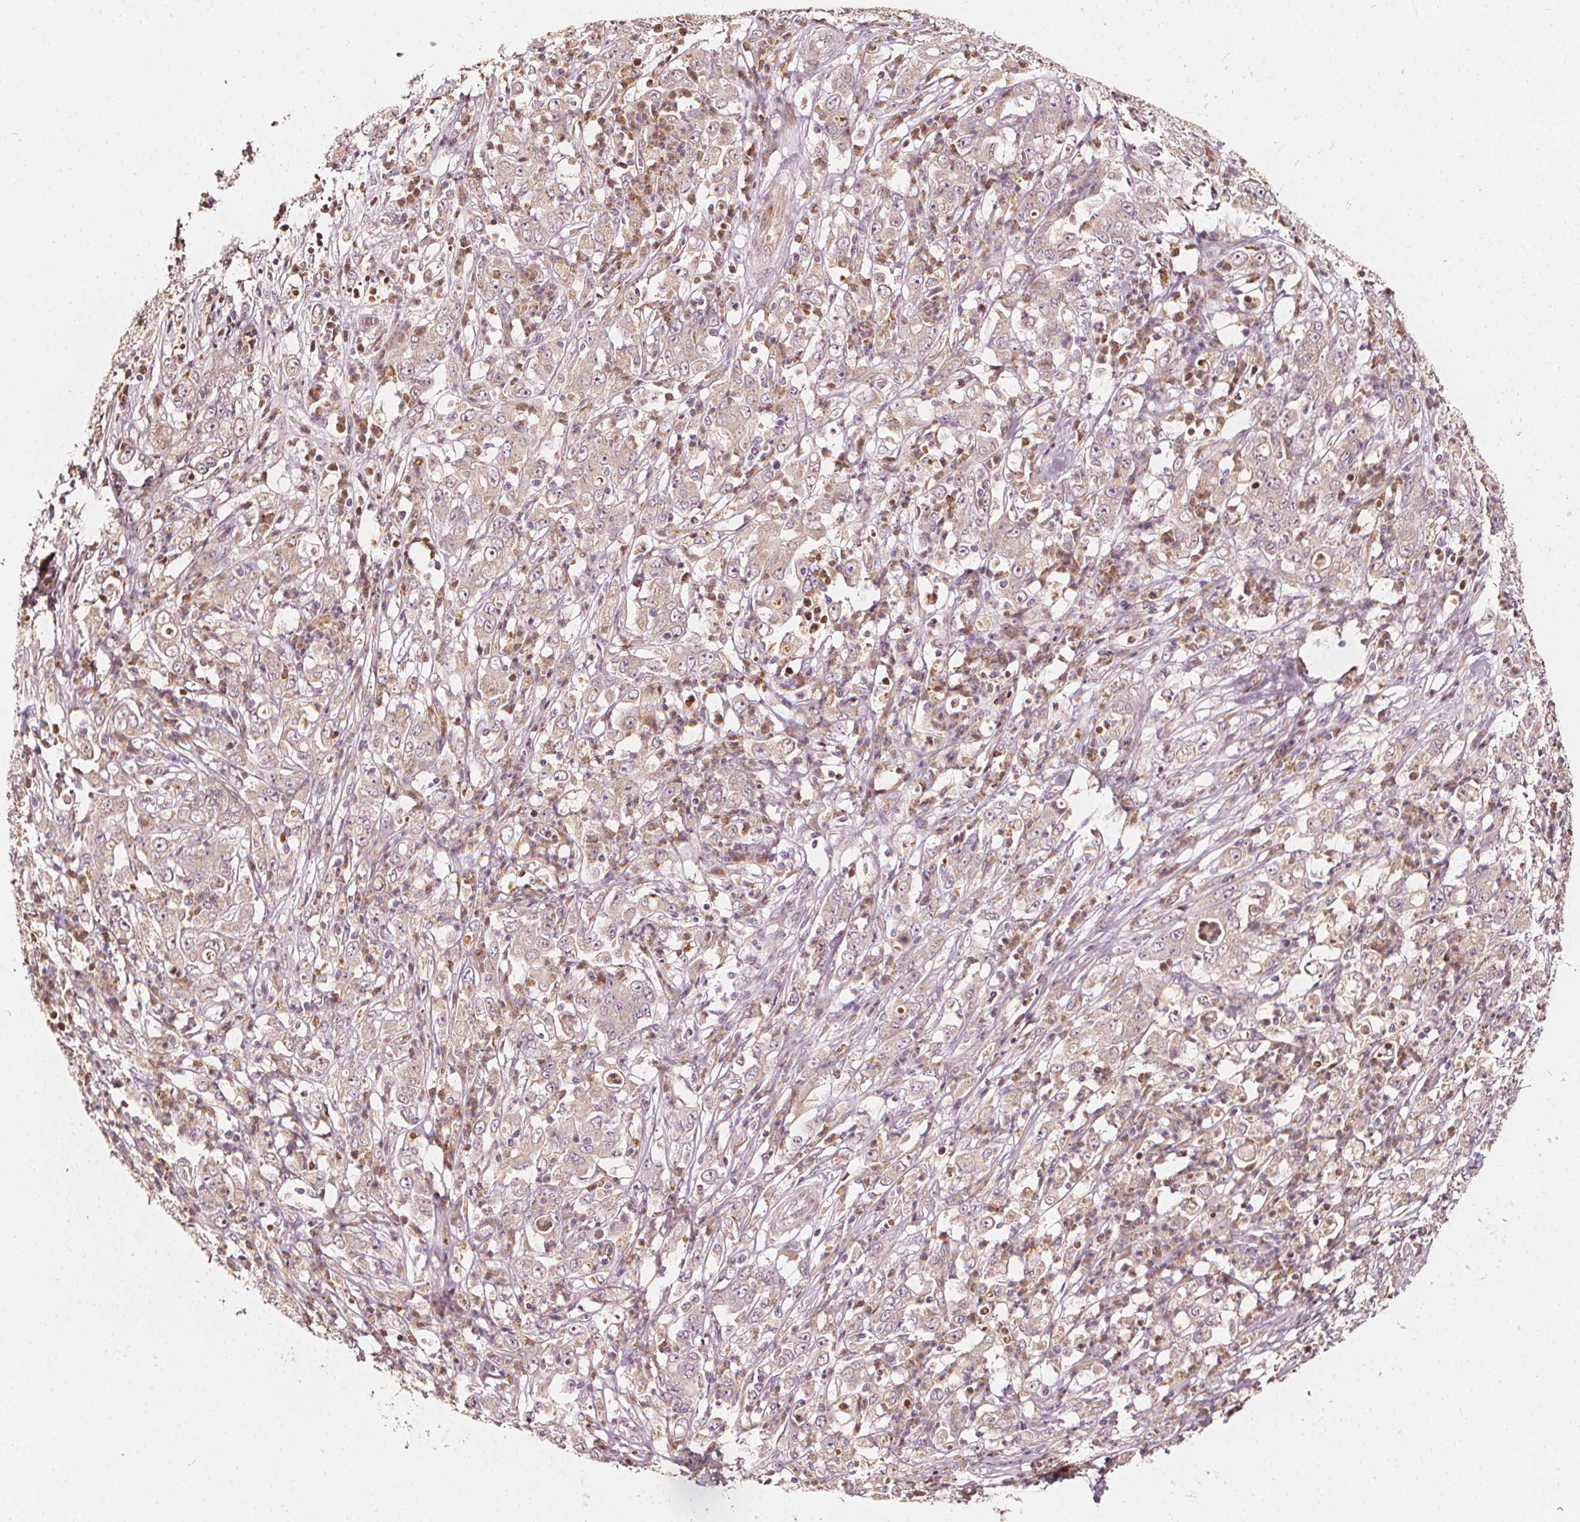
{"staining": {"intensity": "negative", "quantity": "none", "location": "none"}, "tissue": "stomach cancer", "cell_type": "Tumor cells", "image_type": "cancer", "snomed": [{"axis": "morphology", "description": "Adenocarcinoma, NOS"}, {"axis": "topography", "description": "Stomach, lower"}], "caption": "IHC micrograph of neoplastic tissue: stomach adenocarcinoma stained with DAB (3,3'-diaminobenzidine) exhibits no significant protein positivity in tumor cells.", "gene": "NPC1L1", "patient": {"sex": "female", "age": 71}}